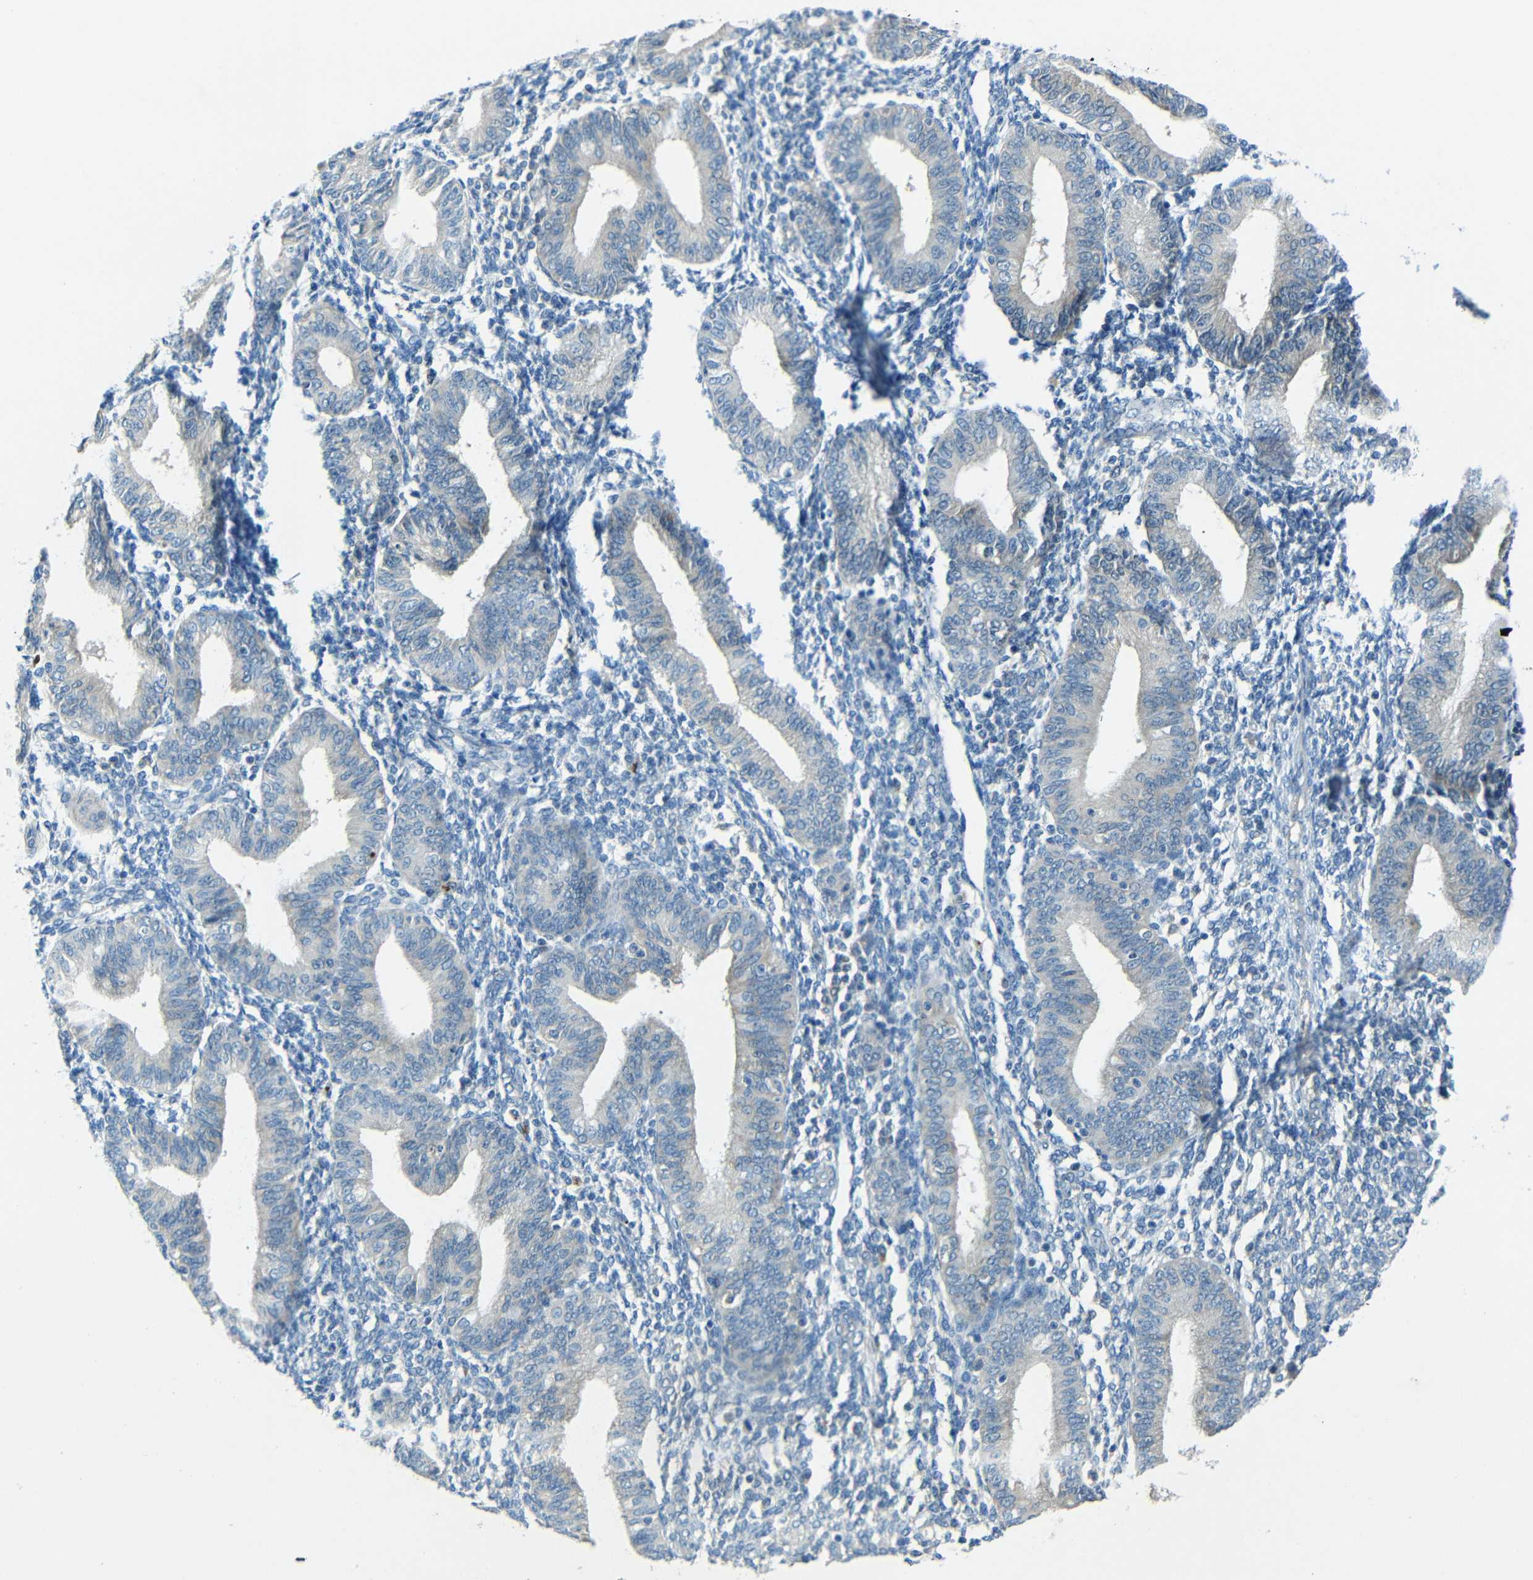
{"staining": {"intensity": "negative", "quantity": "none", "location": "none"}, "tissue": "endometrium", "cell_type": "Cells in endometrial stroma", "image_type": "normal", "snomed": [{"axis": "morphology", "description": "Normal tissue, NOS"}, {"axis": "topography", "description": "Endometrium"}], "caption": "Micrograph shows no significant protein expression in cells in endometrial stroma of benign endometrium.", "gene": "CYP26B1", "patient": {"sex": "female", "age": 61}}